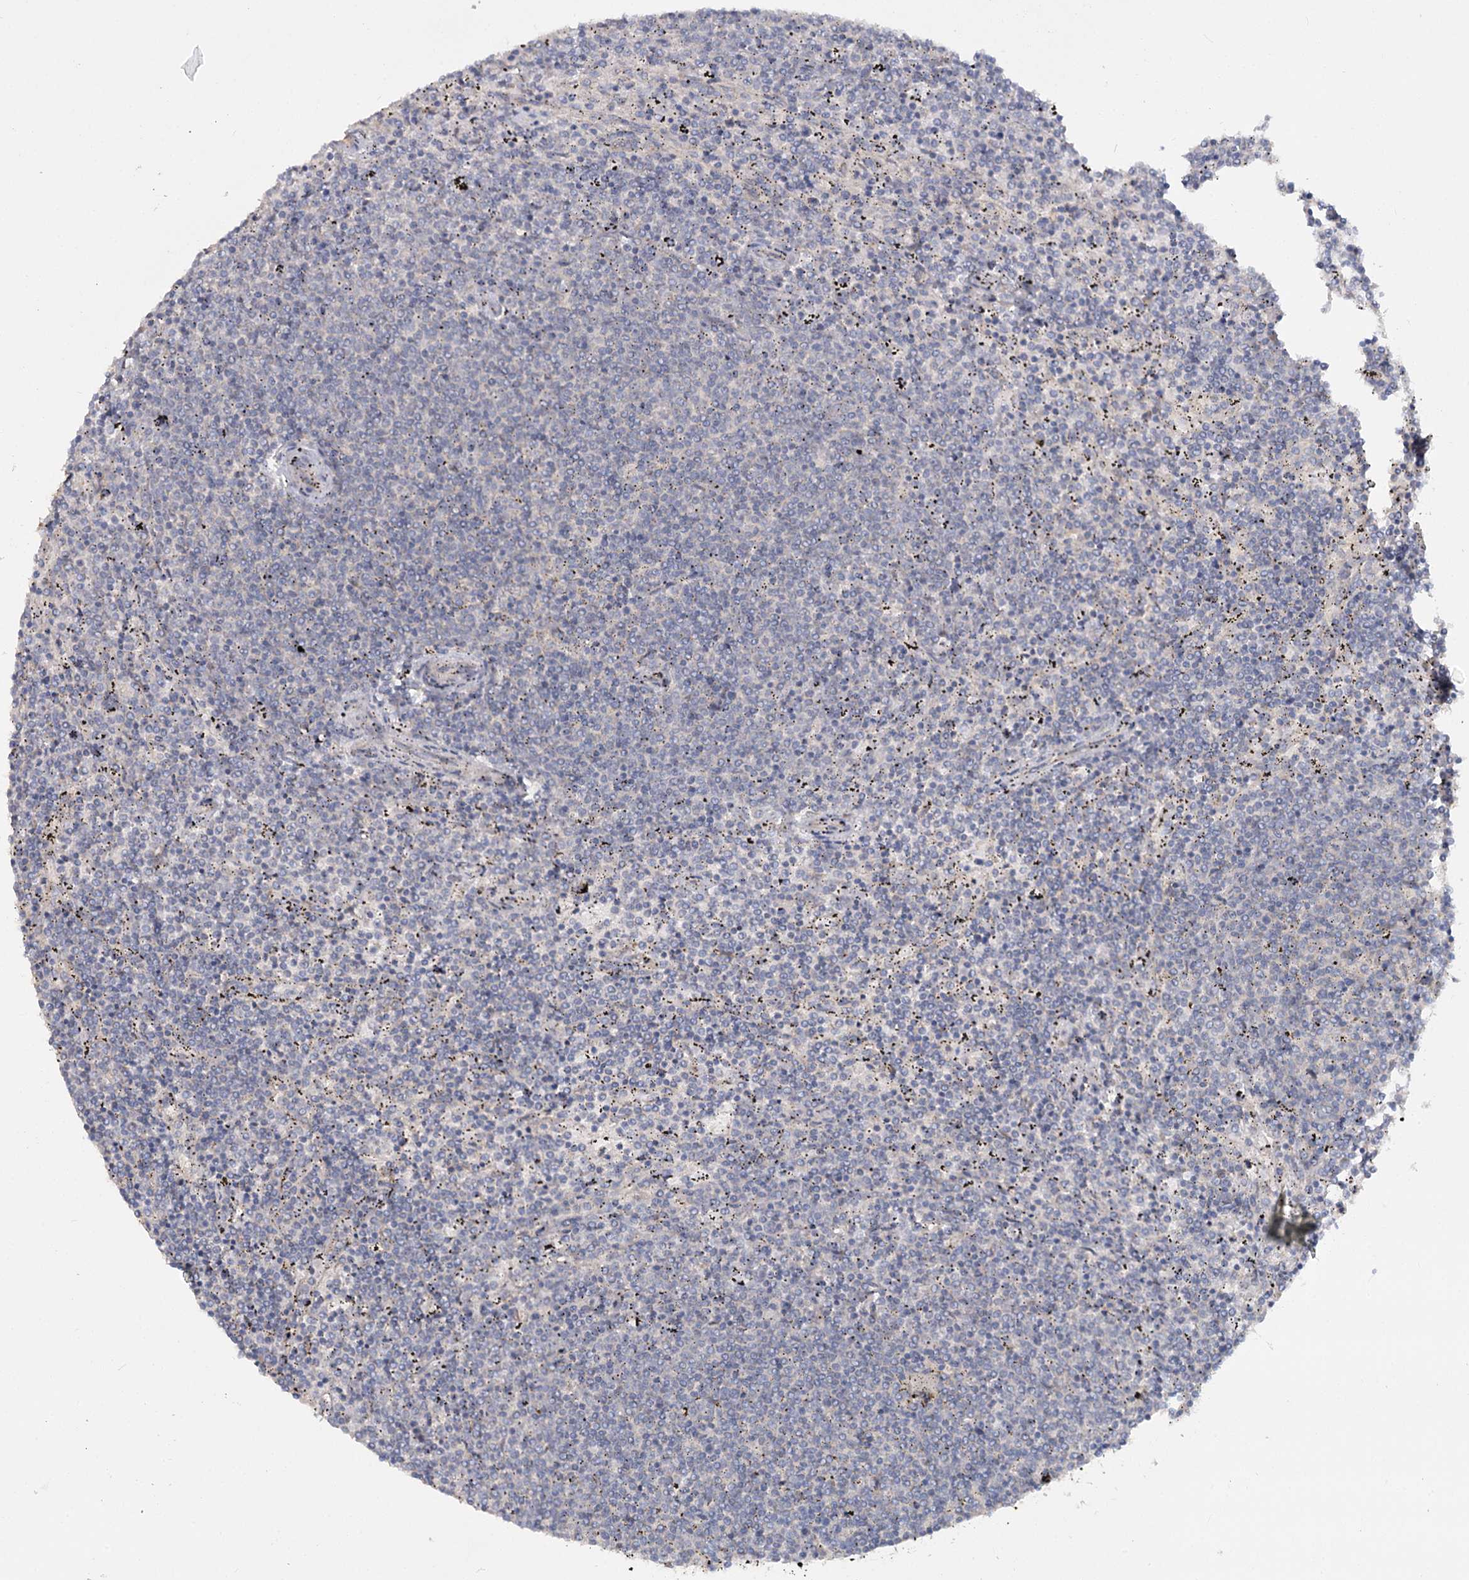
{"staining": {"intensity": "negative", "quantity": "none", "location": "none"}, "tissue": "lymphoma", "cell_type": "Tumor cells", "image_type": "cancer", "snomed": [{"axis": "morphology", "description": "Malignant lymphoma, non-Hodgkin's type, Low grade"}, {"axis": "topography", "description": "Spleen"}], "caption": "High magnification brightfield microscopy of low-grade malignant lymphoma, non-Hodgkin's type stained with DAB (brown) and counterstained with hematoxylin (blue): tumor cells show no significant staining. (IHC, brightfield microscopy, high magnification).", "gene": "ANGPTL5", "patient": {"sex": "female", "age": 50}}